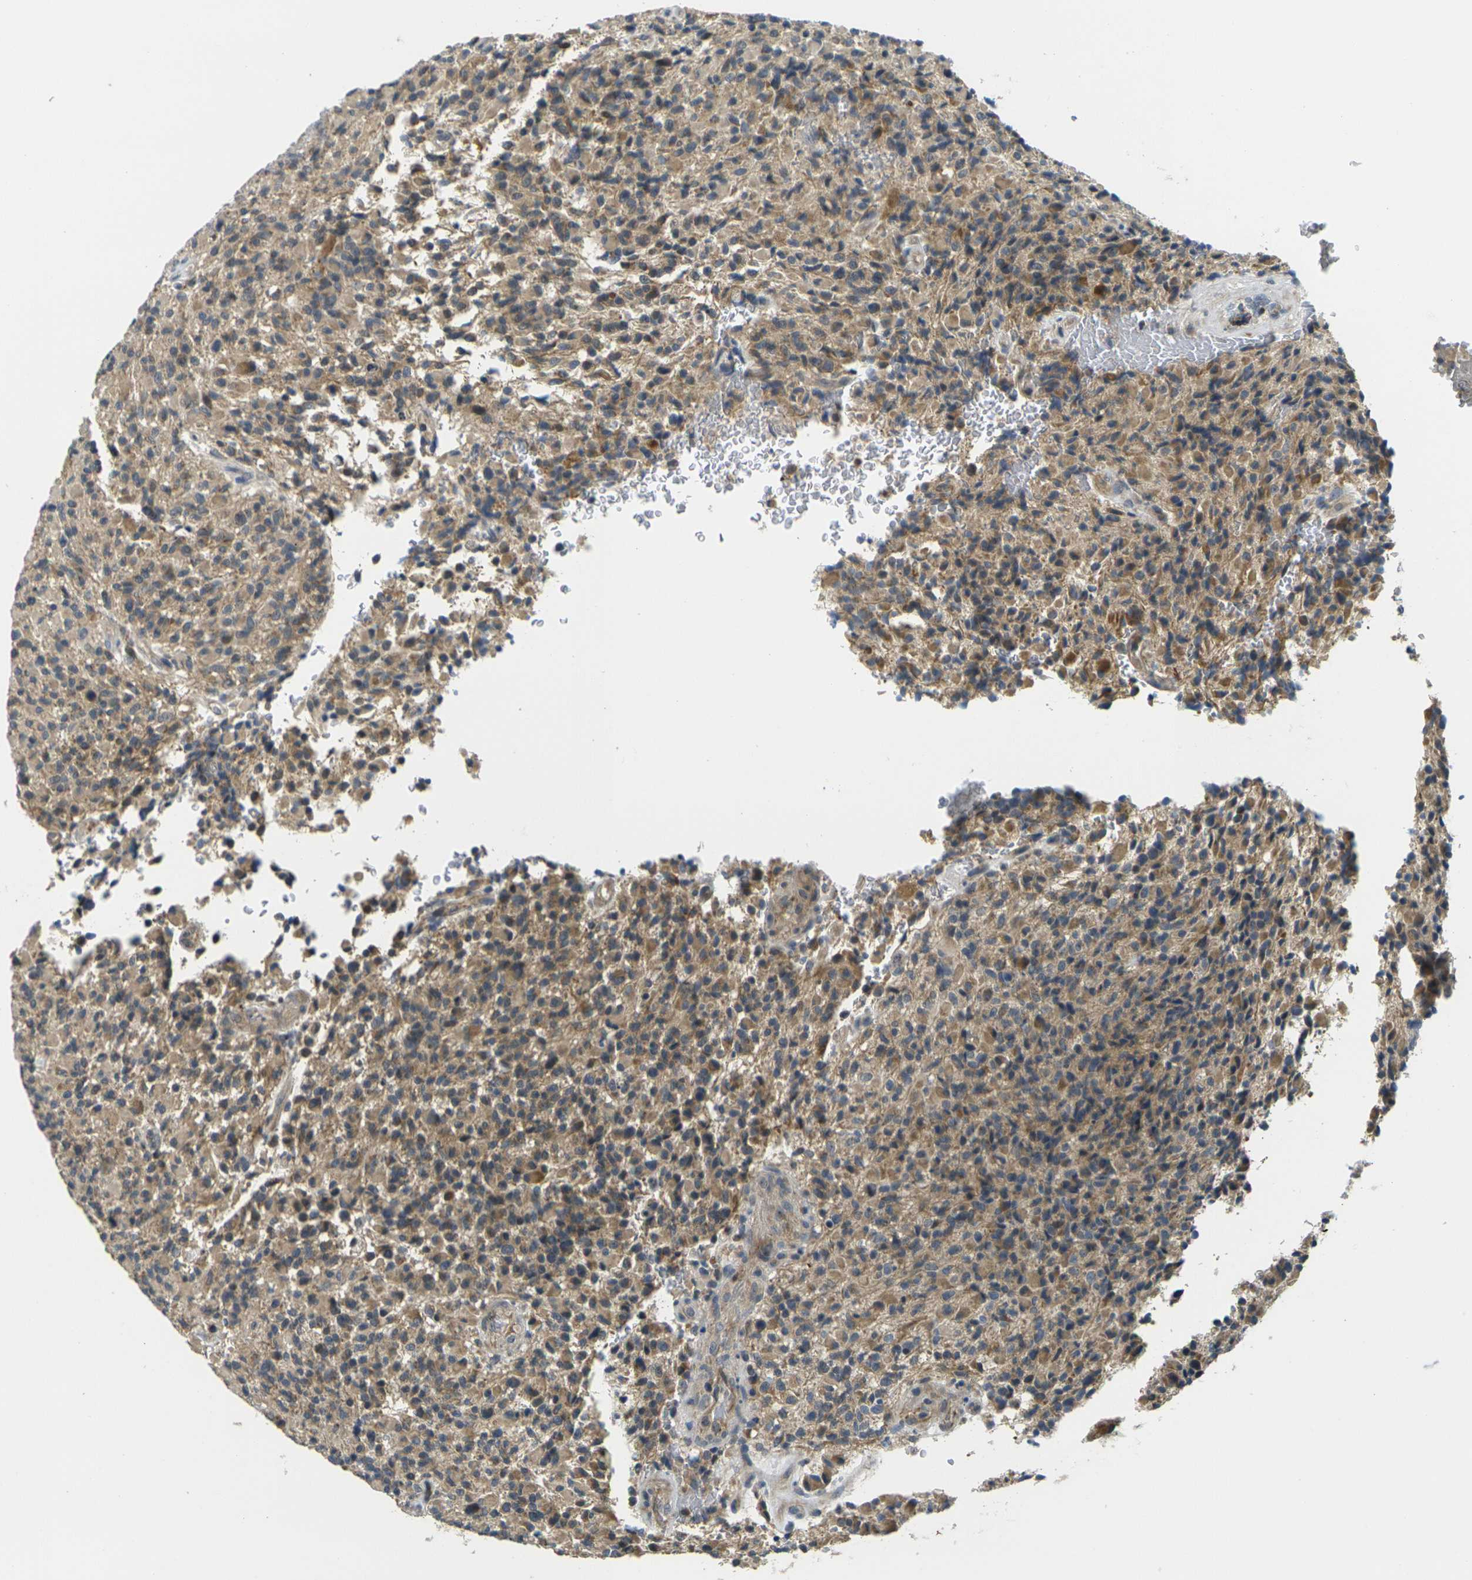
{"staining": {"intensity": "moderate", "quantity": "25%-75%", "location": "cytoplasmic/membranous"}, "tissue": "glioma", "cell_type": "Tumor cells", "image_type": "cancer", "snomed": [{"axis": "morphology", "description": "Glioma, malignant, High grade"}, {"axis": "topography", "description": "Brain"}], "caption": "Protein staining of malignant high-grade glioma tissue demonstrates moderate cytoplasmic/membranous staining in about 25%-75% of tumor cells. Using DAB (brown) and hematoxylin (blue) stains, captured at high magnification using brightfield microscopy.", "gene": "MINAR2", "patient": {"sex": "male", "age": 71}}